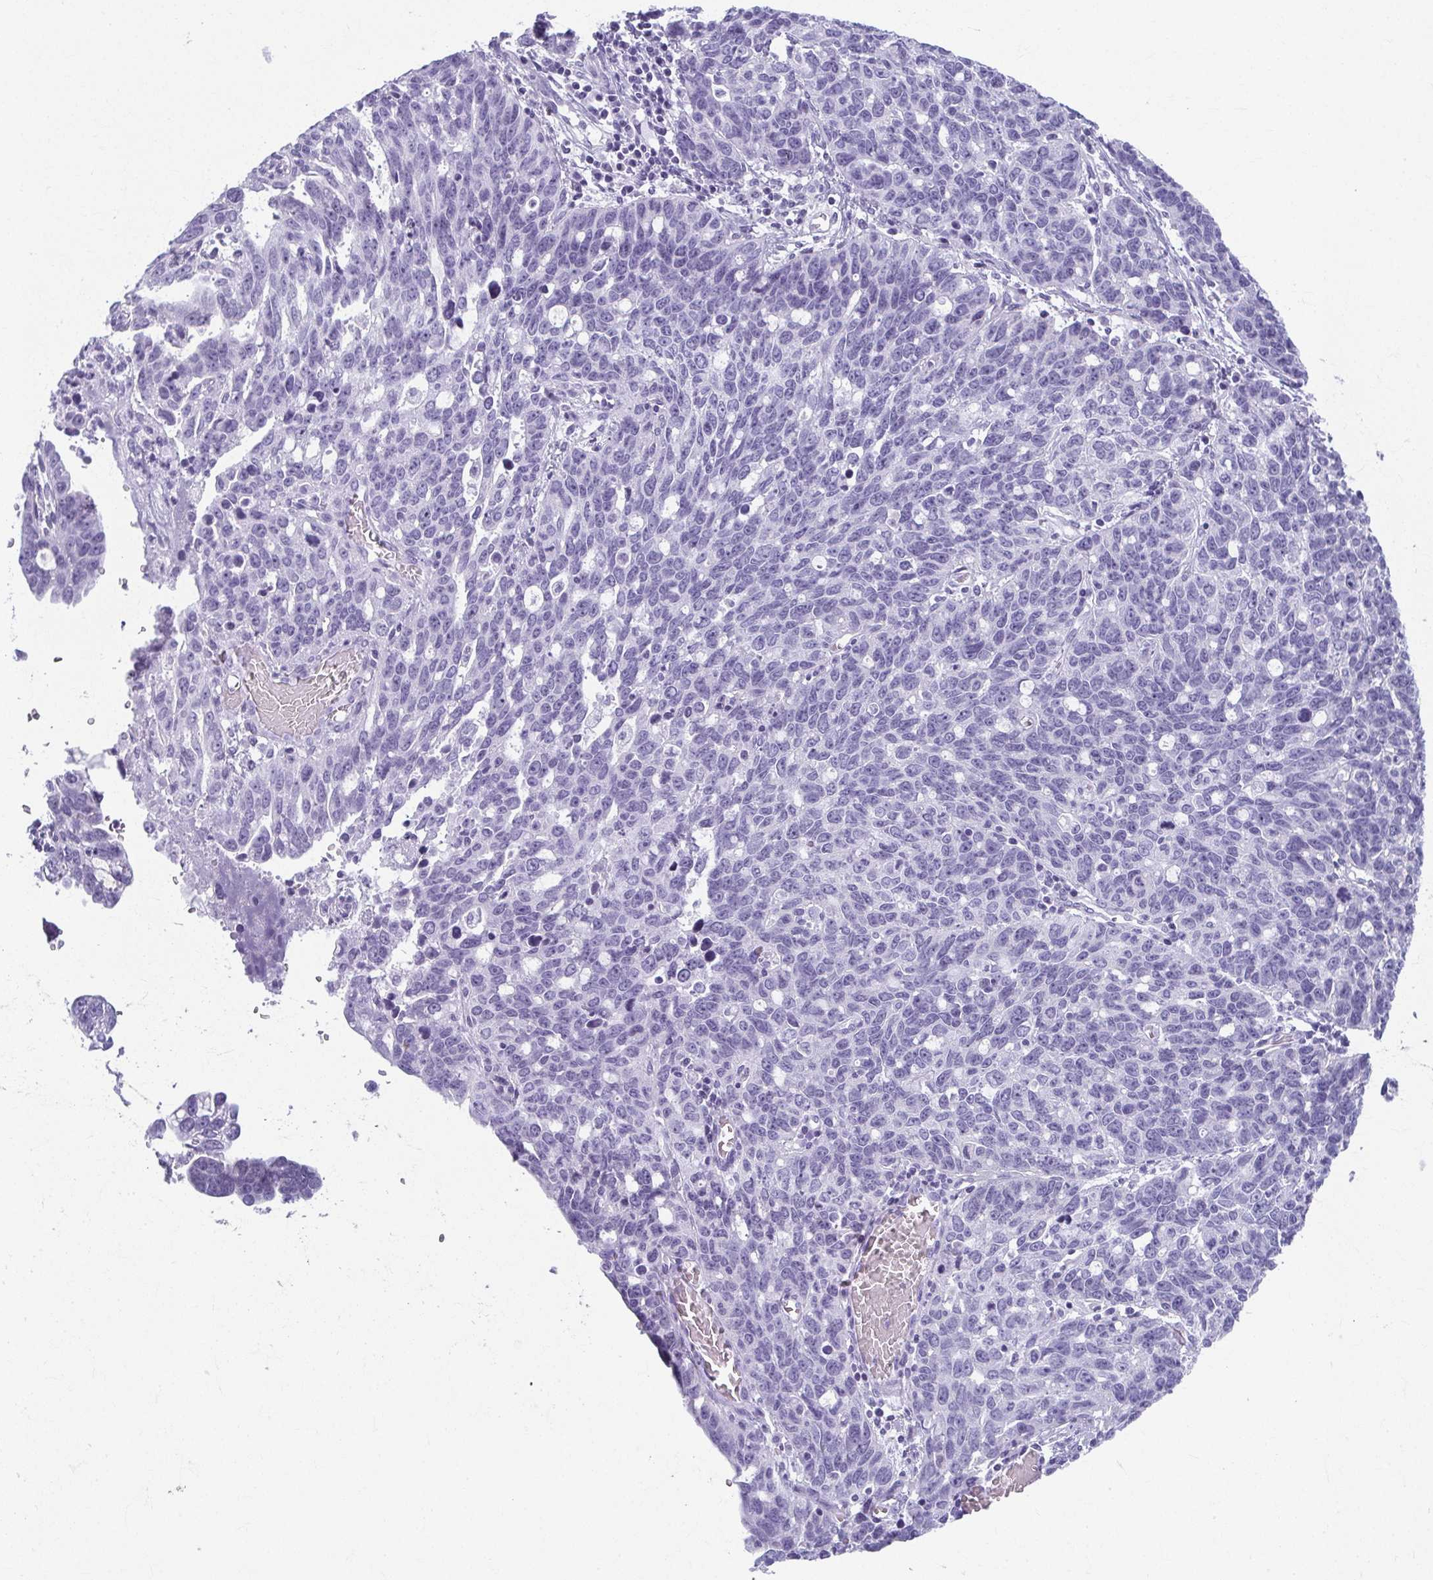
{"staining": {"intensity": "negative", "quantity": "none", "location": "none"}, "tissue": "ovarian cancer", "cell_type": "Tumor cells", "image_type": "cancer", "snomed": [{"axis": "morphology", "description": "Cystadenocarcinoma, serous, NOS"}, {"axis": "topography", "description": "Ovary"}], "caption": "This is a photomicrograph of IHC staining of serous cystadenocarcinoma (ovarian), which shows no expression in tumor cells. (Stains: DAB immunohistochemistry (IHC) with hematoxylin counter stain, Microscopy: brightfield microscopy at high magnification).", "gene": "MOBP", "patient": {"sex": "female", "age": 69}}